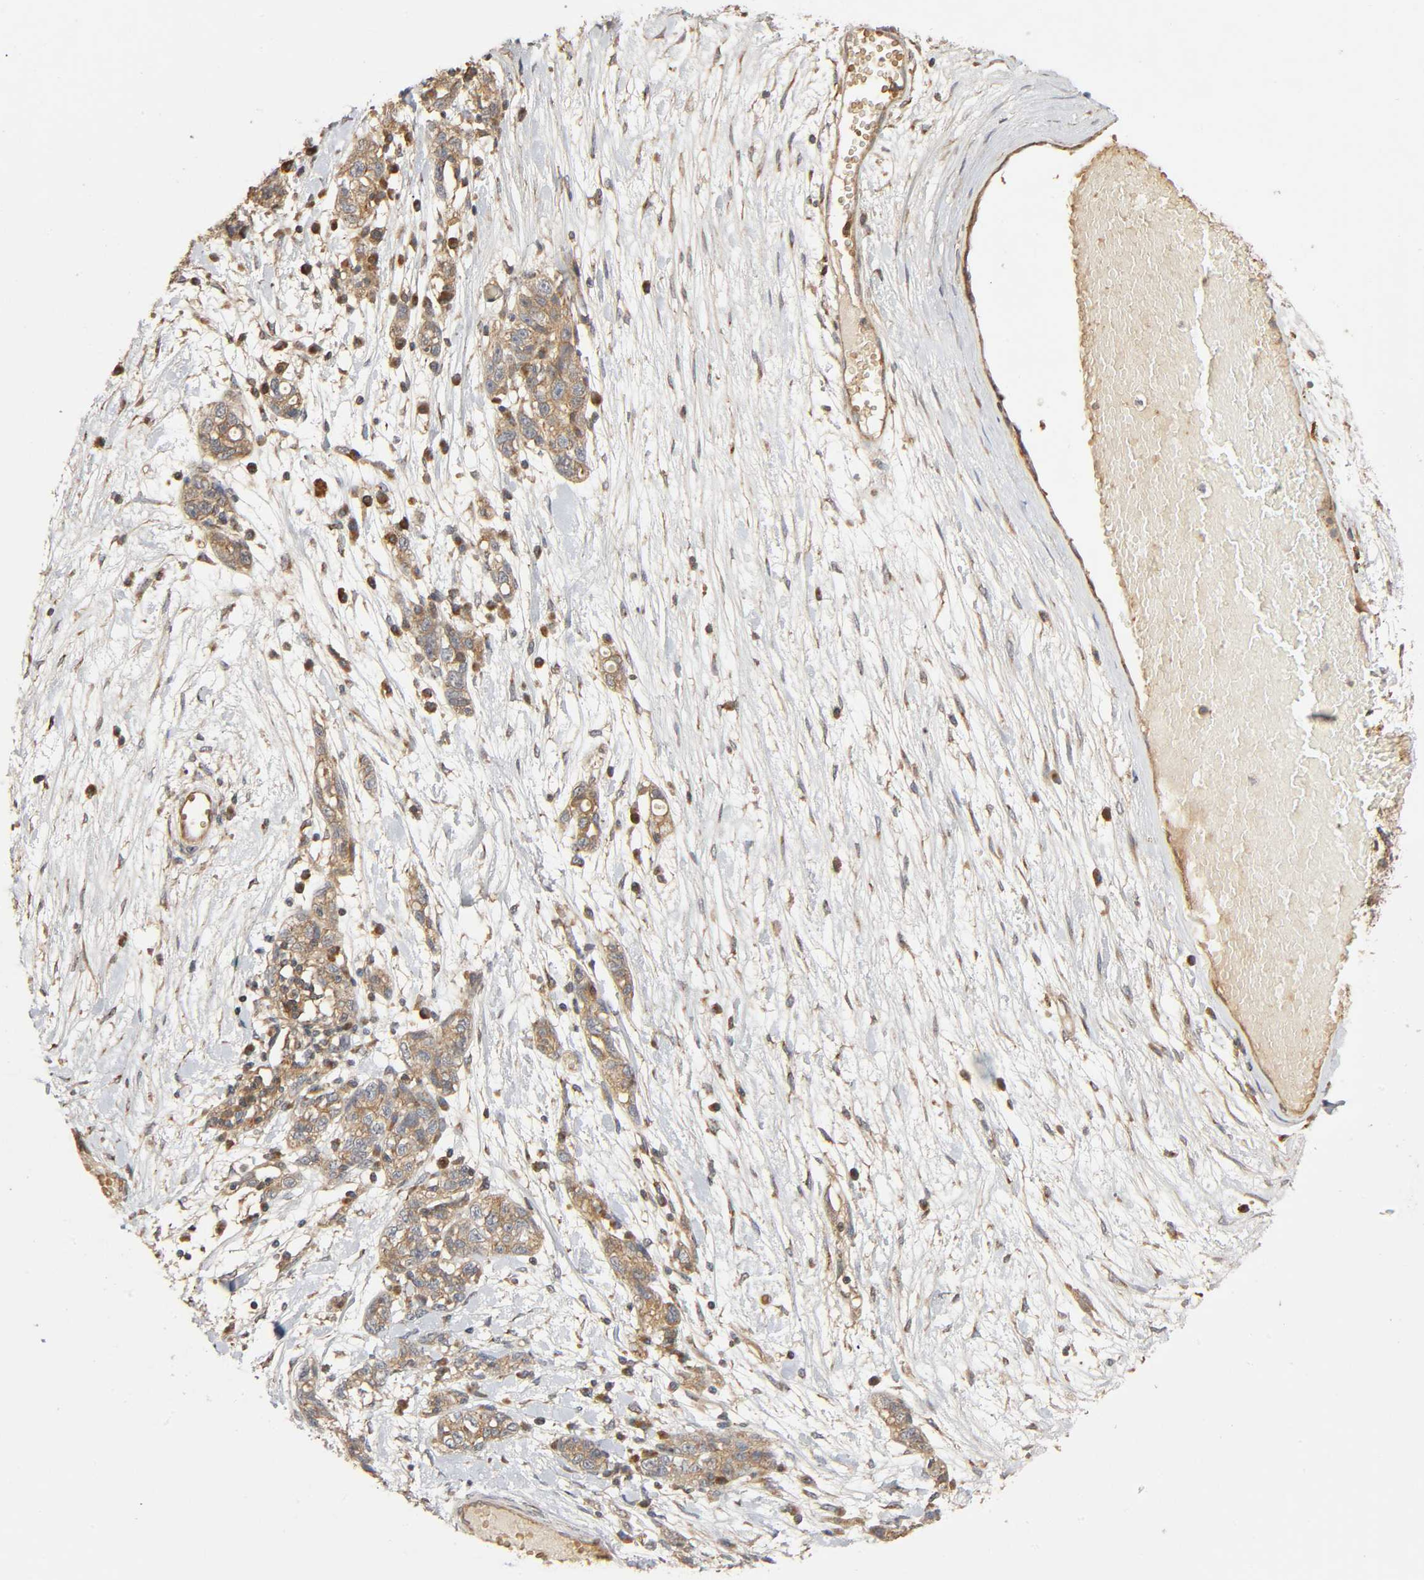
{"staining": {"intensity": "weak", "quantity": ">75%", "location": "cytoplasmic/membranous"}, "tissue": "ovarian cancer", "cell_type": "Tumor cells", "image_type": "cancer", "snomed": [{"axis": "morphology", "description": "Cystadenocarcinoma, serous, NOS"}, {"axis": "topography", "description": "Ovary"}], "caption": "A low amount of weak cytoplasmic/membranous expression is appreciated in approximately >75% of tumor cells in serous cystadenocarcinoma (ovarian) tissue.", "gene": "SGSM1", "patient": {"sex": "female", "age": 71}}